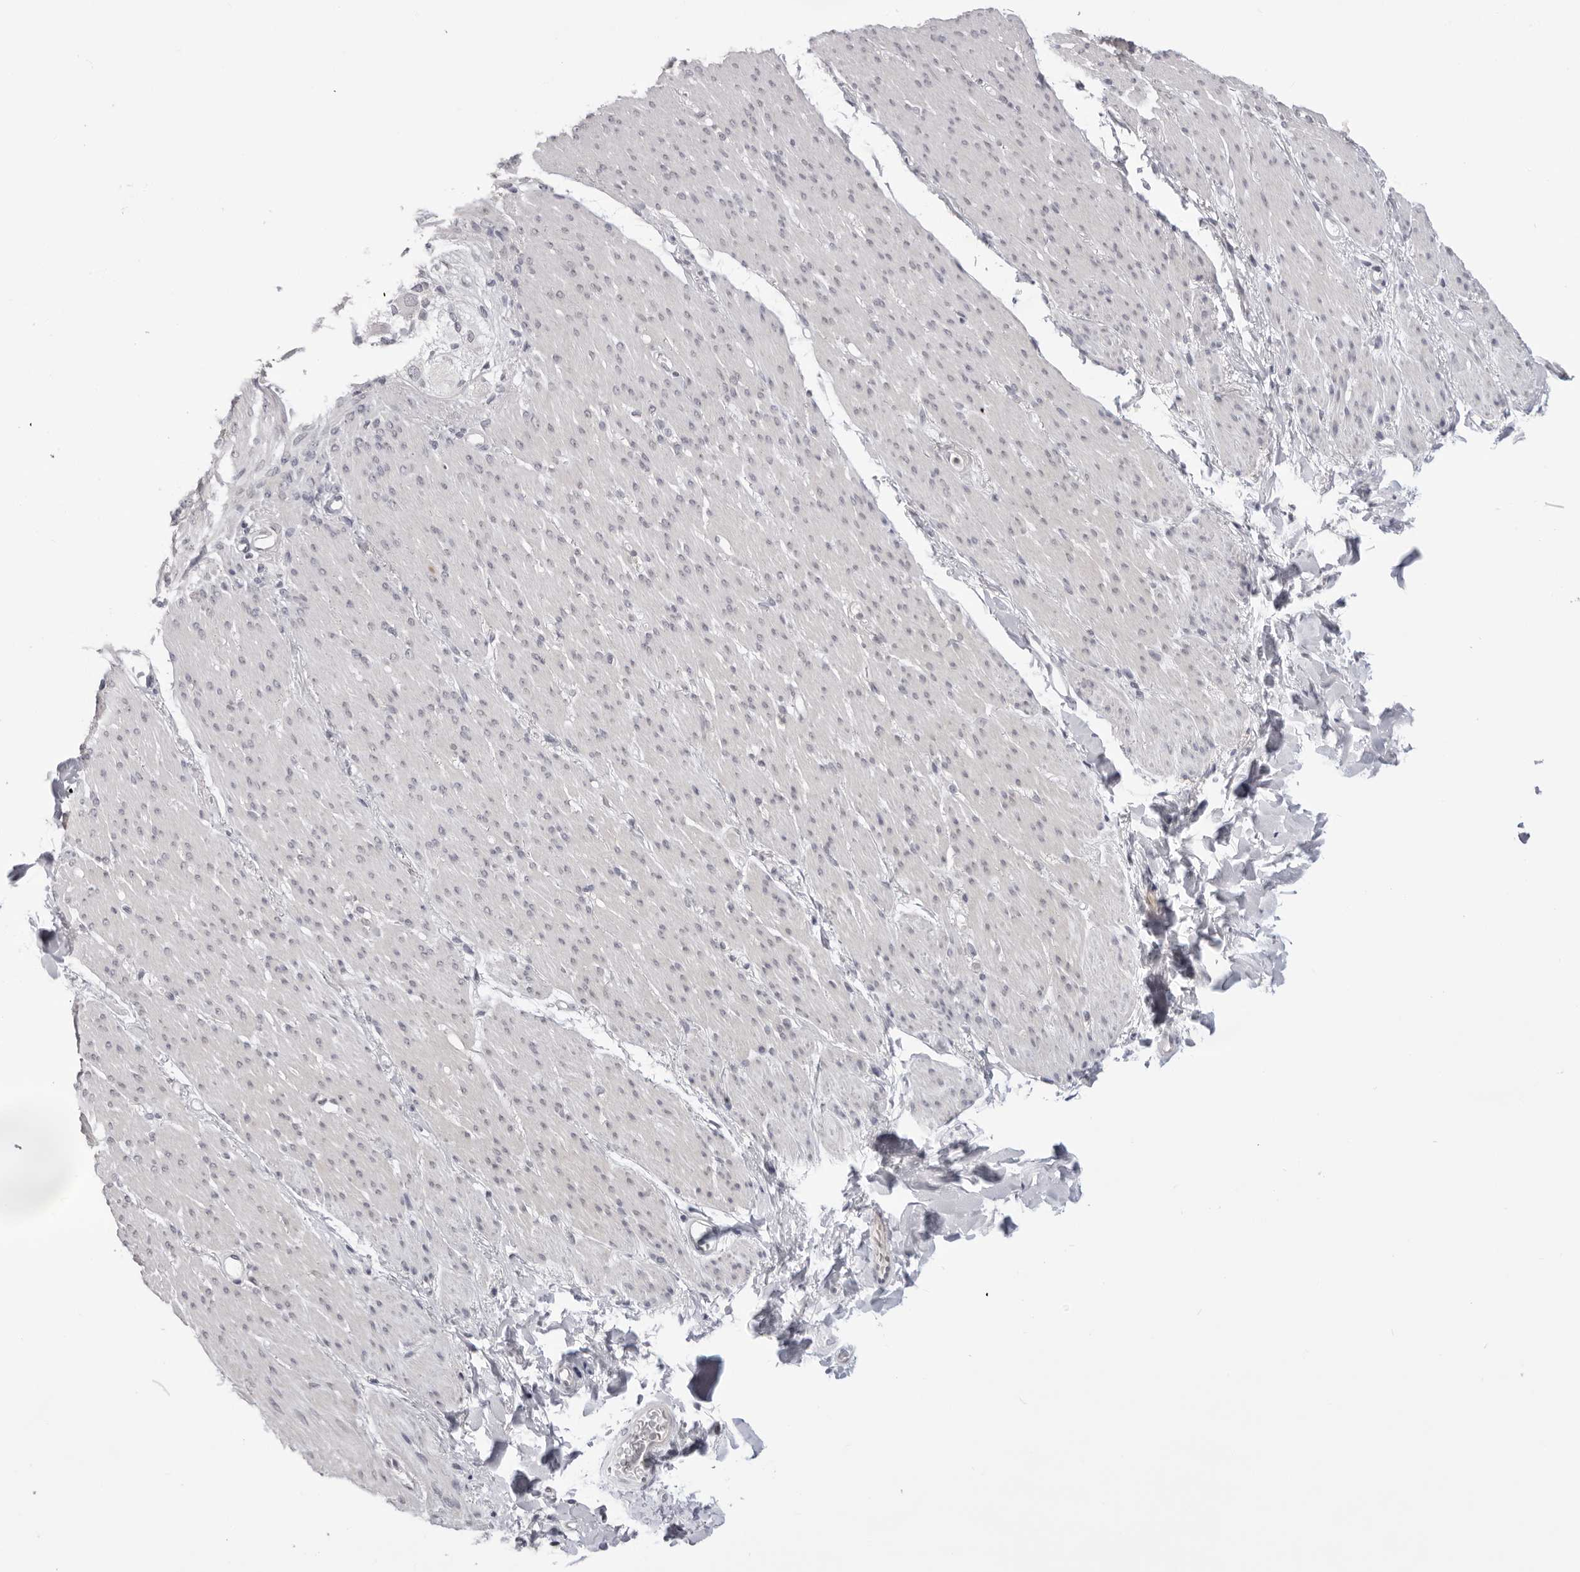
{"staining": {"intensity": "negative", "quantity": "none", "location": "none"}, "tissue": "smooth muscle", "cell_type": "Smooth muscle cells", "image_type": "normal", "snomed": [{"axis": "morphology", "description": "Normal tissue, NOS"}, {"axis": "topography", "description": "Colon"}, {"axis": "topography", "description": "Peripheral nerve tissue"}], "caption": "A histopathology image of smooth muscle stained for a protein exhibits no brown staining in smooth muscle cells. The staining was performed using DAB to visualize the protein expression in brown, while the nuclei were stained in blue with hematoxylin (Magnification: 20x).", "gene": "ACP6", "patient": {"sex": "female", "age": 61}}